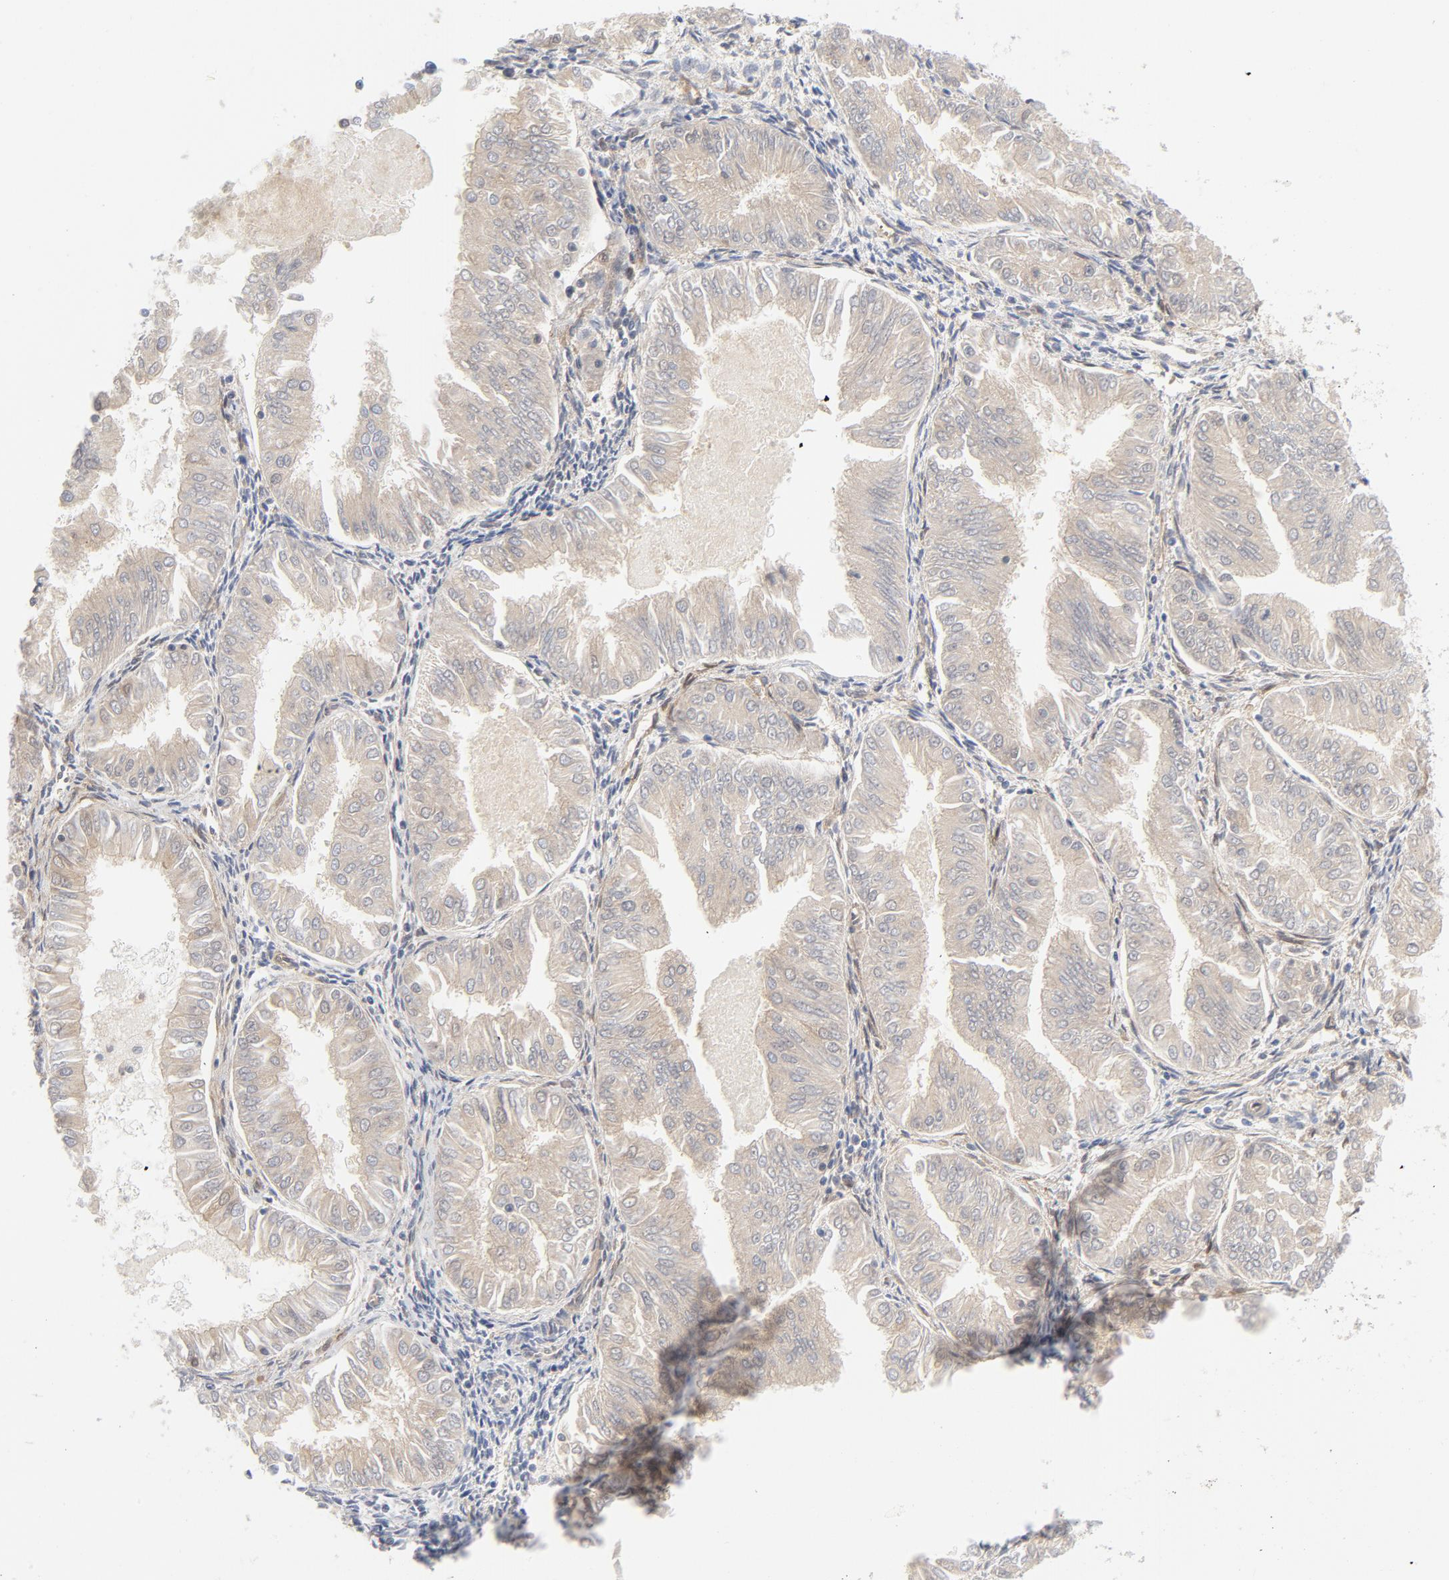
{"staining": {"intensity": "weak", "quantity": "<25%", "location": "cytoplasmic/membranous"}, "tissue": "endometrial cancer", "cell_type": "Tumor cells", "image_type": "cancer", "snomed": [{"axis": "morphology", "description": "Adenocarcinoma, NOS"}, {"axis": "topography", "description": "Endometrium"}], "caption": "Photomicrograph shows no significant protein staining in tumor cells of endometrial cancer.", "gene": "AP2A1", "patient": {"sex": "female", "age": 53}}